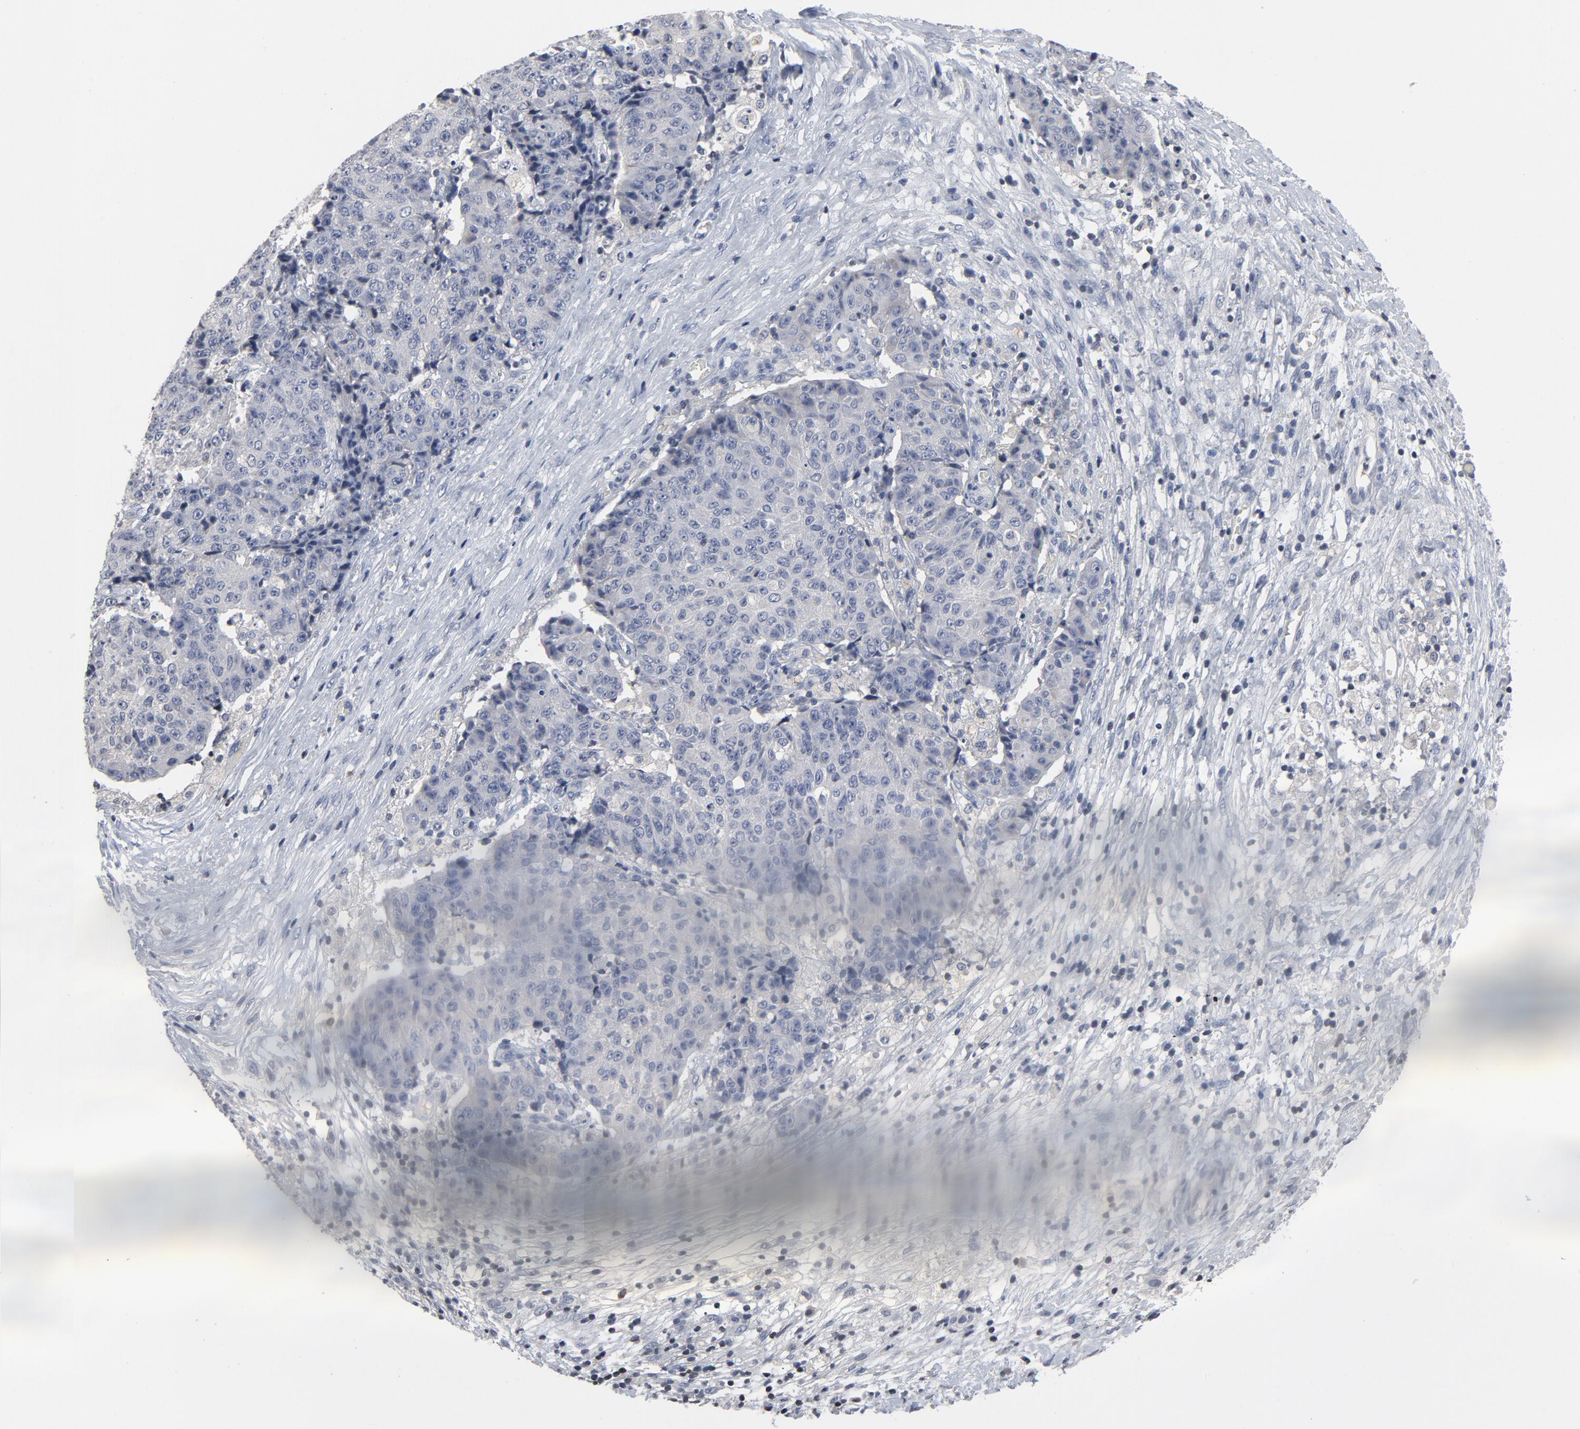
{"staining": {"intensity": "negative", "quantity": "none", "location": "none"}, "tissue": "ovarian cancer", "cell_type": "Tumor cells", "image_type": "cancer", "snomed": [{"axis": "morphology", "description": "Carcinoma, endometroid"}, {"axis": "topography", "description": "Ovary"}], "caption": "Immunohistochemical staining of human ovarian endometroid carcinoma demonstrates no significant positivity in tumor cells.", "gene": "TCL1A", "patient": {"sex": "female", "age": 42}}